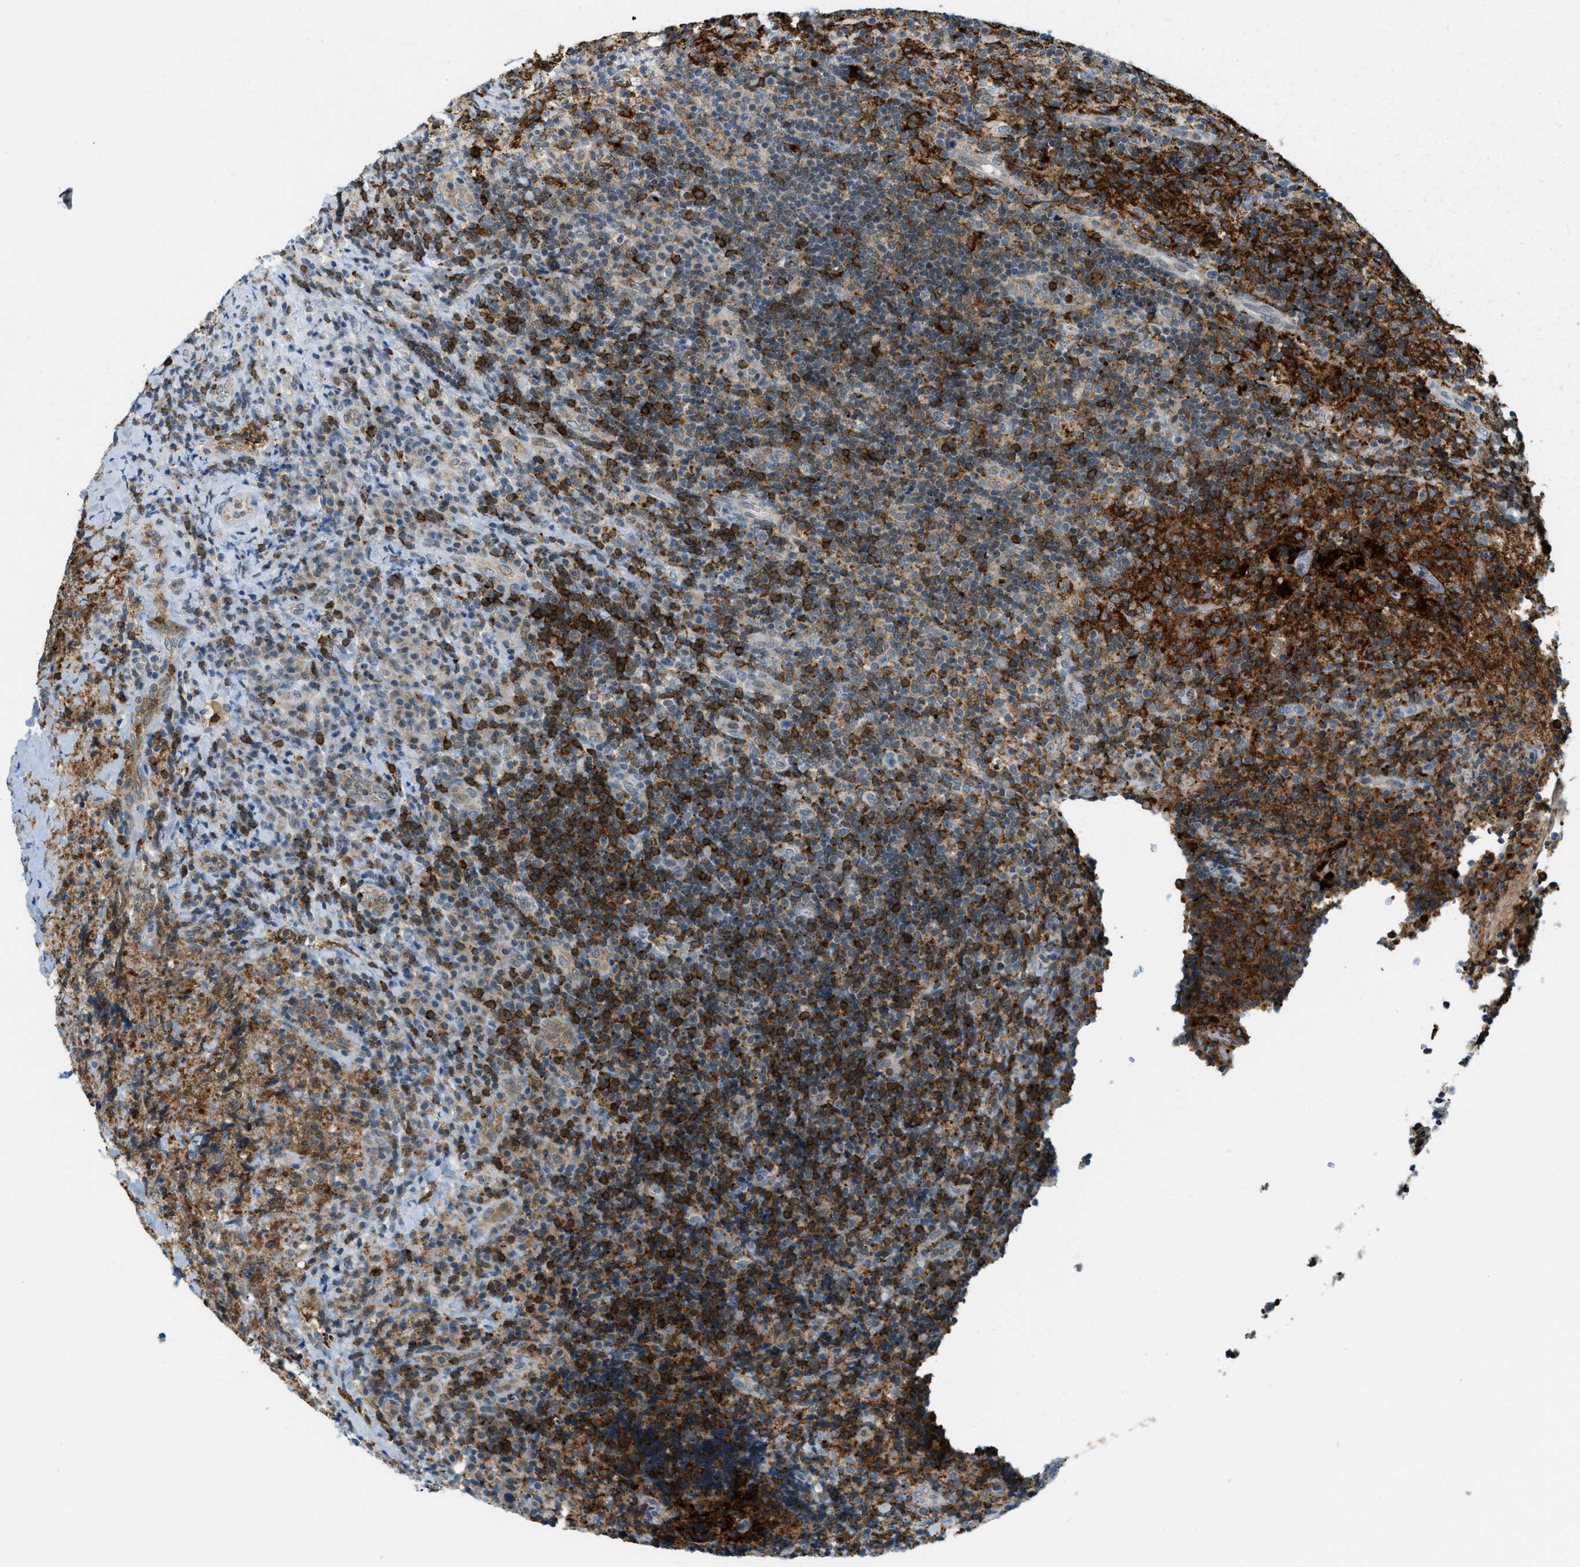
{"staining": {"intensity": "strong", "quantity": "25%-75%", "location": "cytoplasmic/membranous"}, "tissue": "lymphoma", "cell_type": "Tumor cells", "image_type": "cancer", "snomed": [{"axis": "morphology", "description": "Malignant lymphoma, non-Hodgkin's type, High grade"}, {"axis": "topography", "description": "Tonsil"}], "caption": "There is high levels of strong cytoplasmic/membranous staining in tumor cells of lymphoma, as demonstrated by immunohistochemical staining (brown color).", "gene": "FYN", "patient": {"sex": "female", "age": 36}}